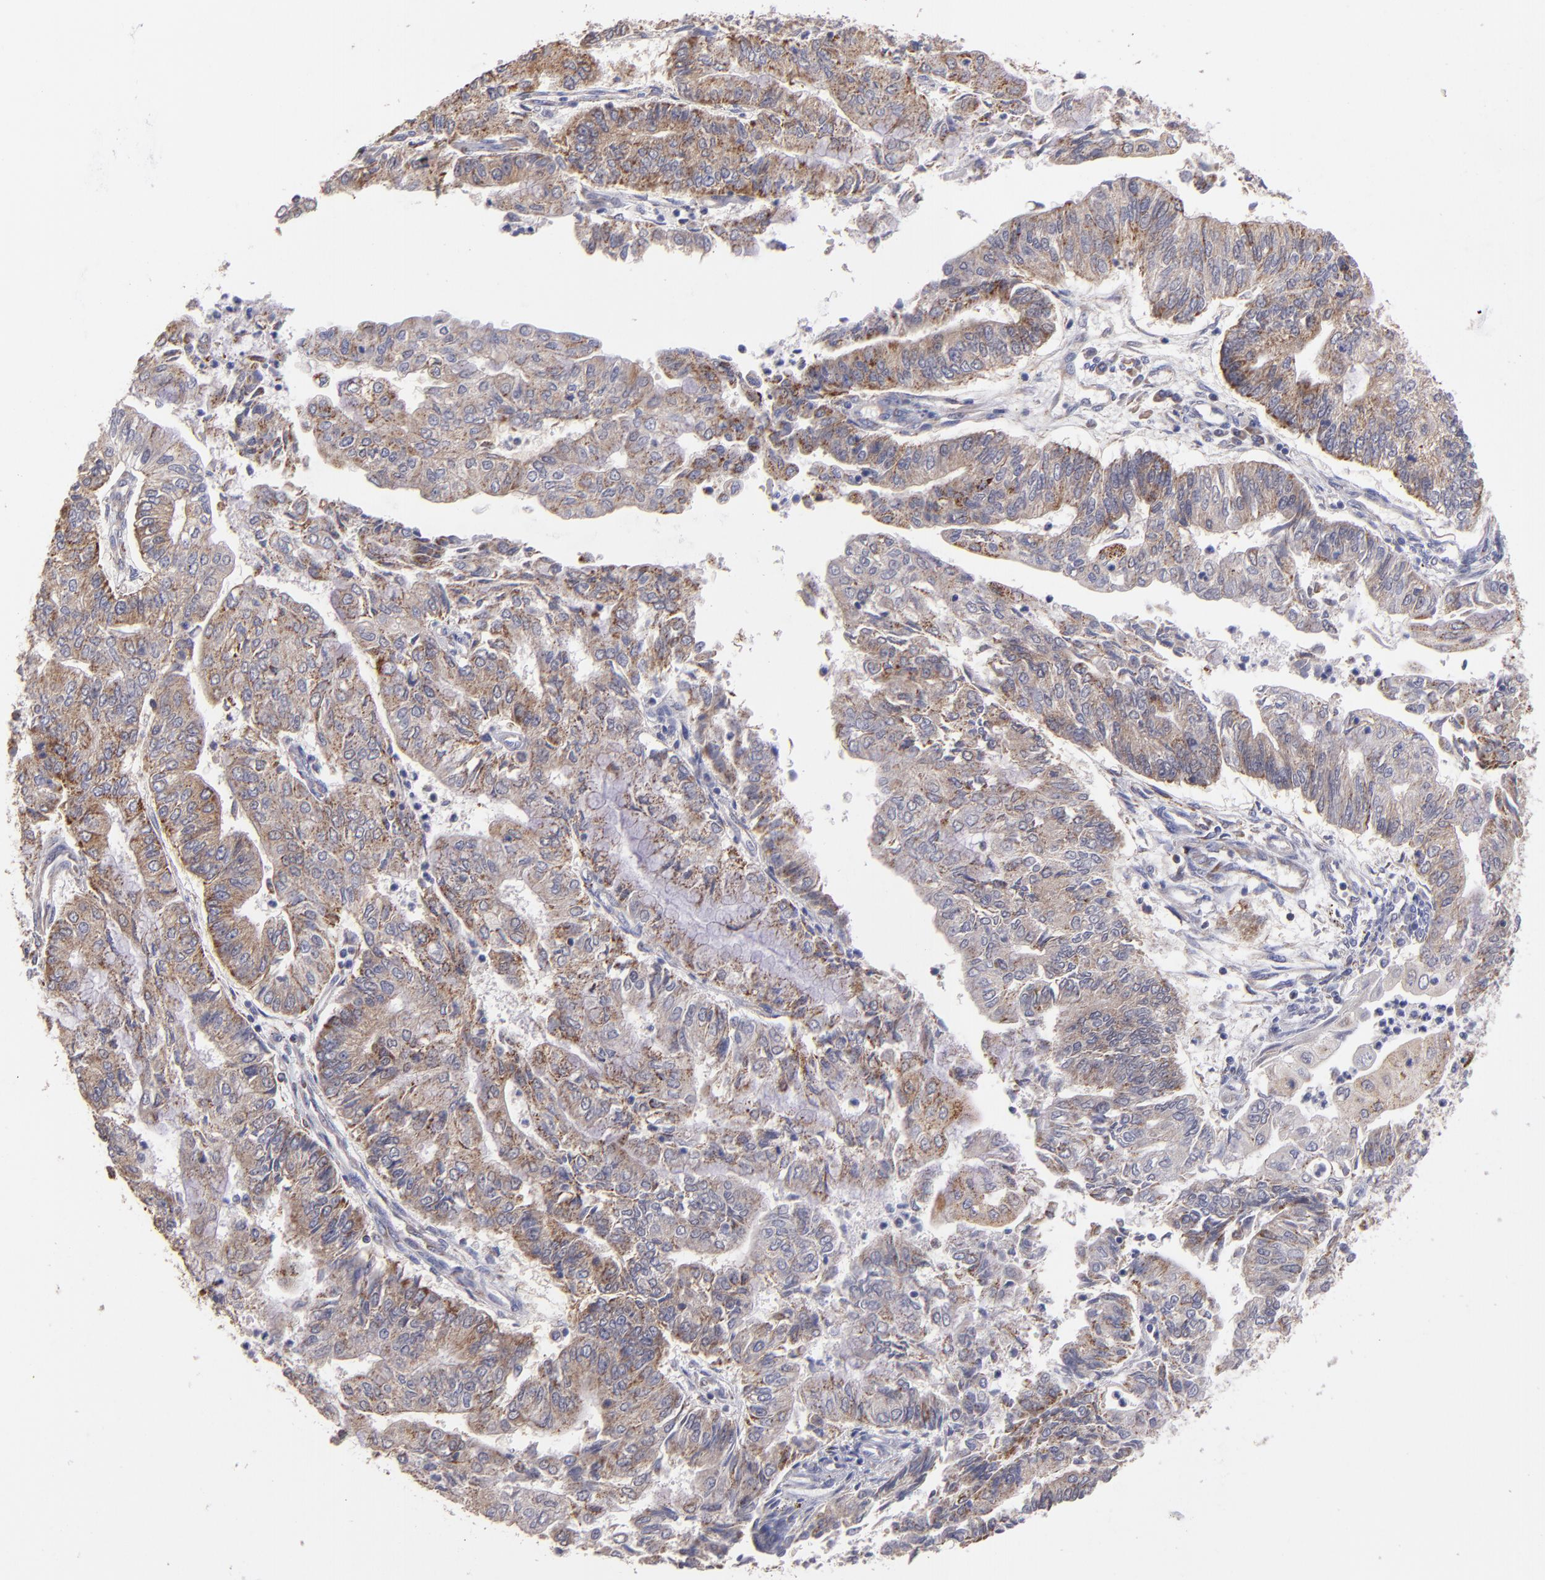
{"staining": {"intensity": "moderate", "quantity": ">75%", "location": "cytoplasmic/membranous"}, "tissue": "endometrial cancer", "cell_type": "Tumor cells", "image_type": "cancer", "snomed": [{"axis": "morphology", "description": "Adenocarcinoma, NOS"}, {"axis": "topography", "description": "Endometrium"}], "caption": "Immunohistochemistry (DAB (3,3'-diaminobenzidine)) staining of endometrial cancer shows moderate cytoplasmic/membranous protein expression in about >75% of tumor cells.", "gene": "CLTA", "patient": {"sex": "female", "age": 59}}